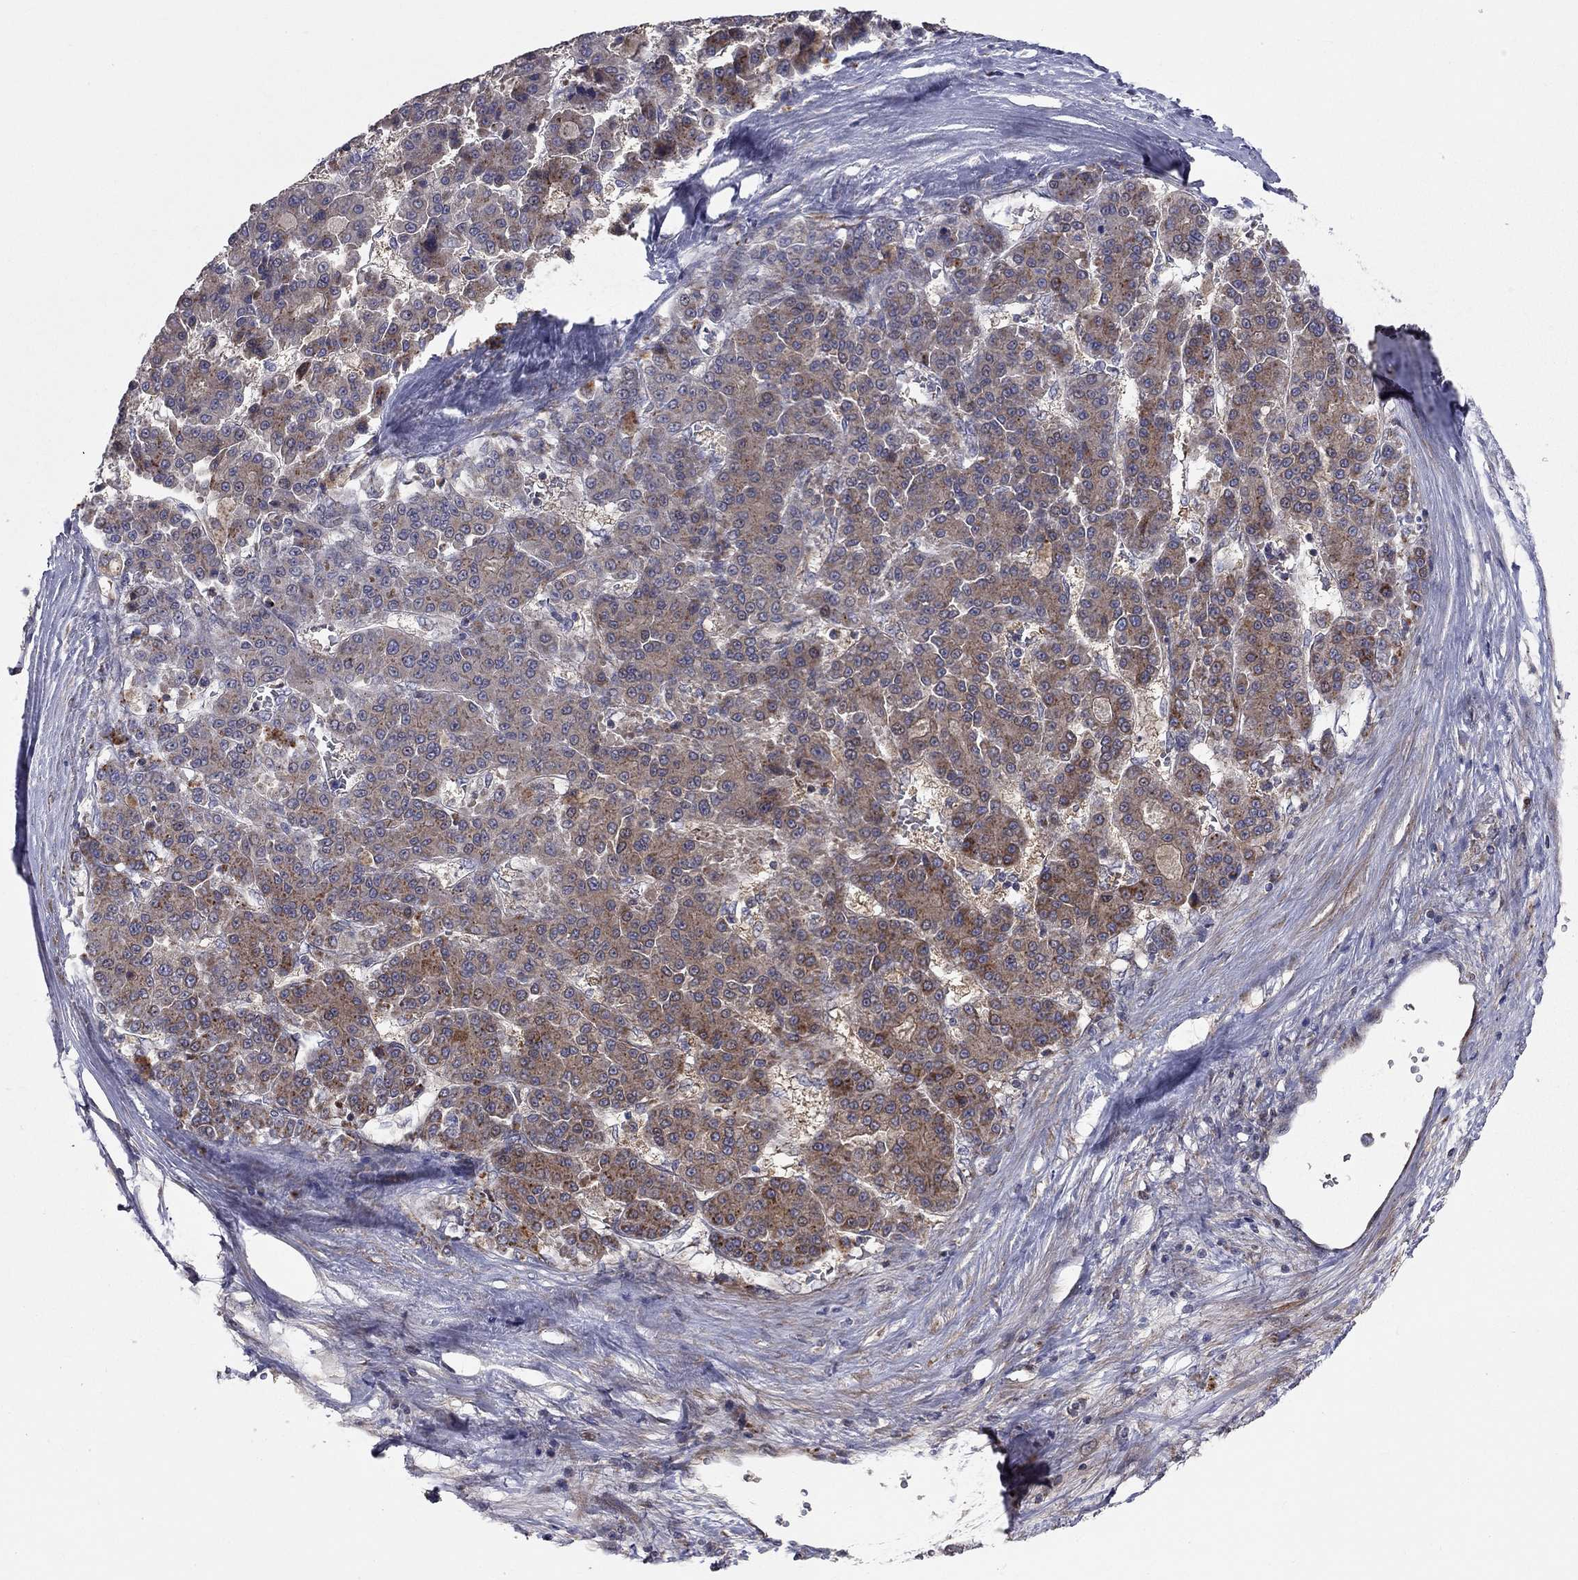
{"staining": {"intensity": "moderate", "quantity": "25%-75%", "location": "cytoplasmic/membranous"}, "tissue": "liver cancer", "cell_type": "Tumor cells", "image_type": "cancer", "snomed": [{"axis": "morphology", "description": "Carcinoma, Hepatocellular, NOS"}, {"axis": "topography", "description": "Liver"}], "caption": "Moderate cytoplasmic/membranous positivity for a protein is appreciated in approximately 25%-75% of tumor cells of liver cancer (hepatocellular carcinoma) using immunohistochemistry.", "gene": "KANSL1L", "patient": {"sex": "male", "age": 70}}